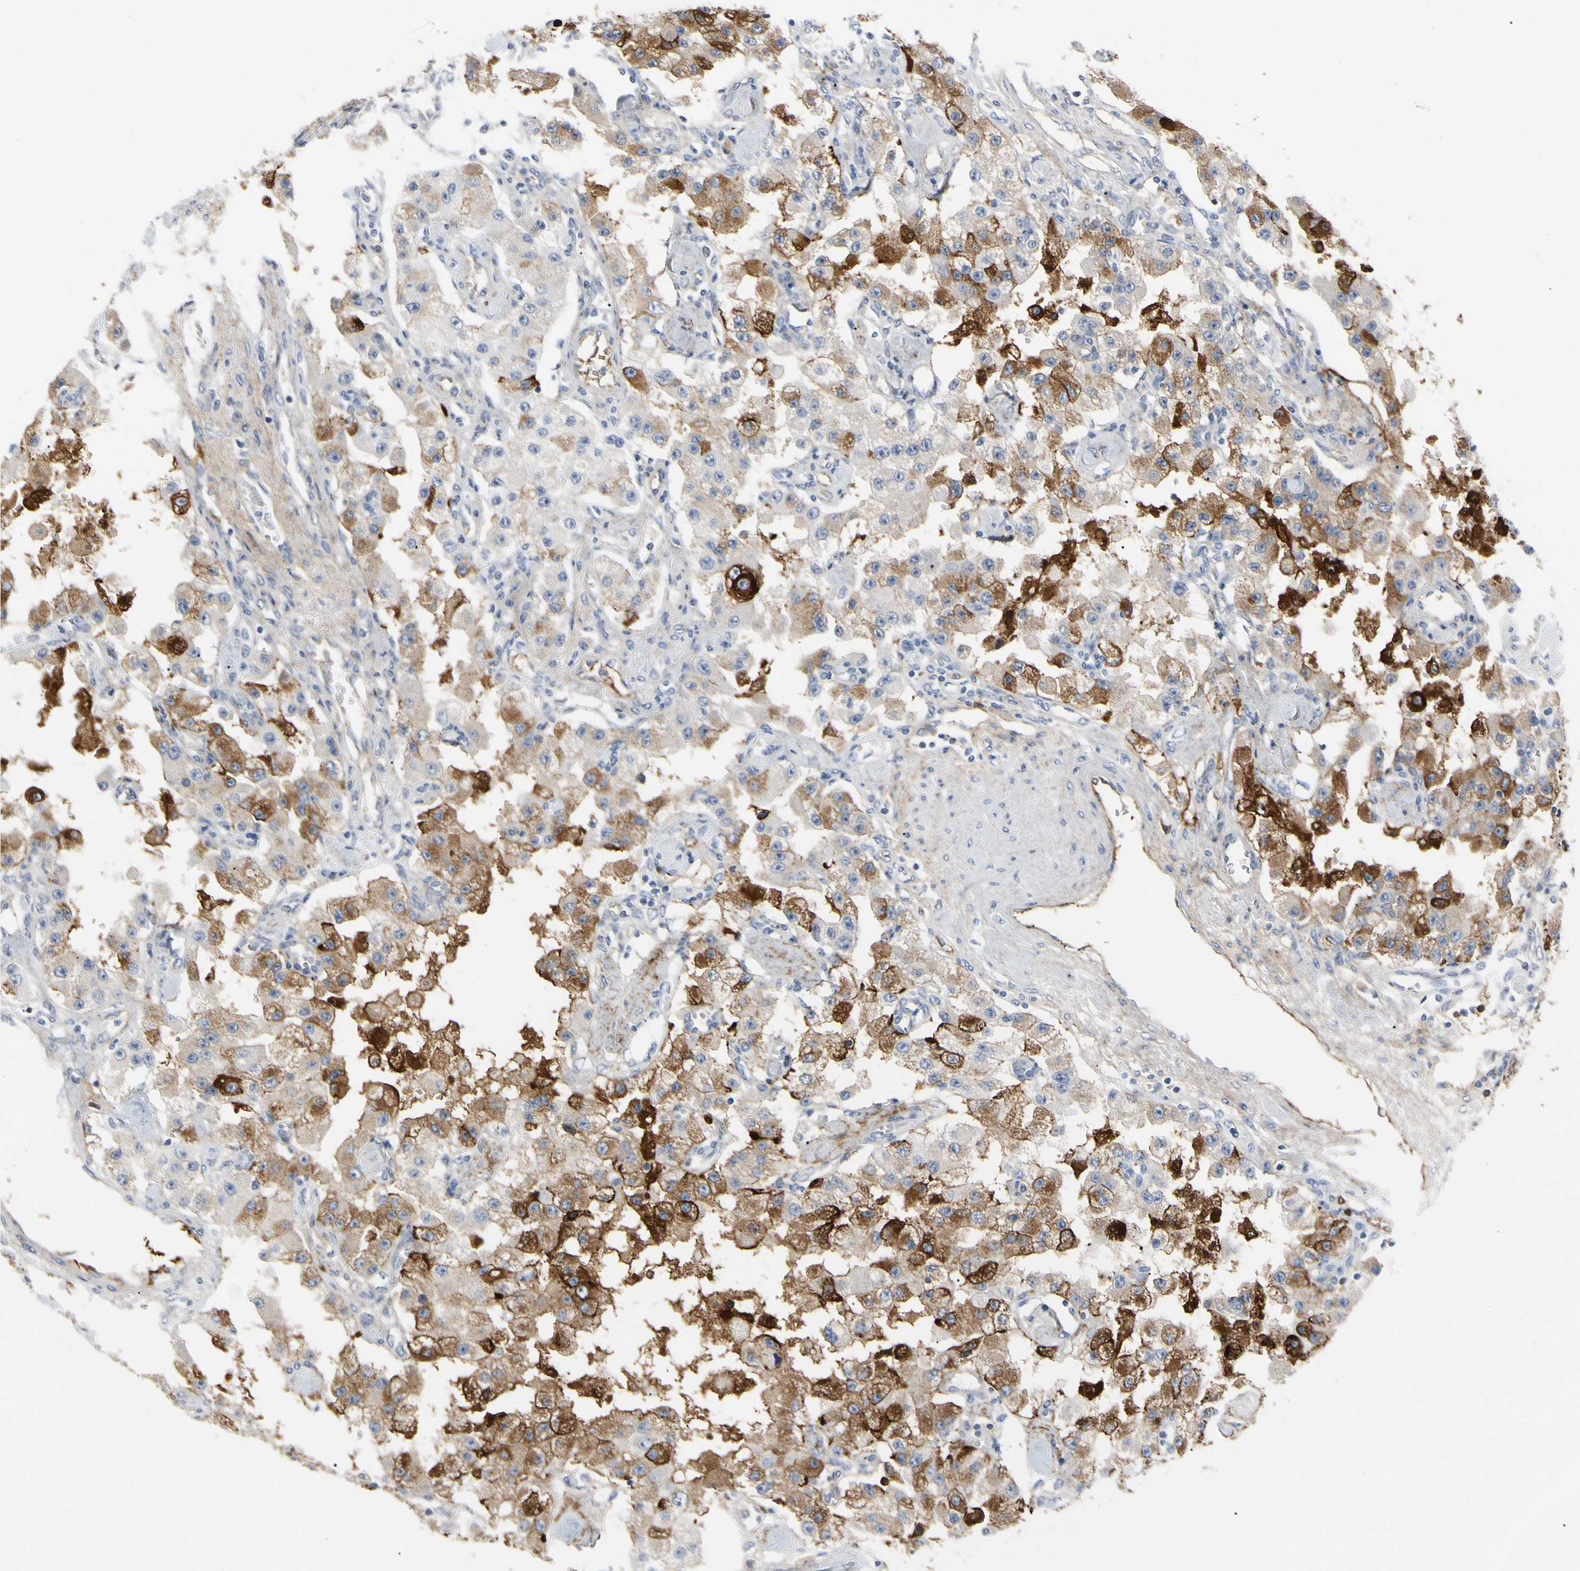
{"staining": {"intensity": "moderate", "quantity": "25%-75%", "location": "cytoplasmic/membranous"}, "tissue": "carcinoid", "cell_type": "Tumor cells", "image_type": "cancer", "snomed": [{"axis": "morphology", "description": "Carcinoid, malignant, NOS"}, {"axis": "topography", "description": "Pancreas"}], "caption": "Protein staining shows moderate cytoplasmic/membranous staining in approximately 25%-75% of tumor cells in carcinoid. Immunohistochemistry (ihc) stains the protein of interest in brown and the nuclei are stained blue.", "gene": "FGB", "patient": {"sex": "male", "age": 41}}